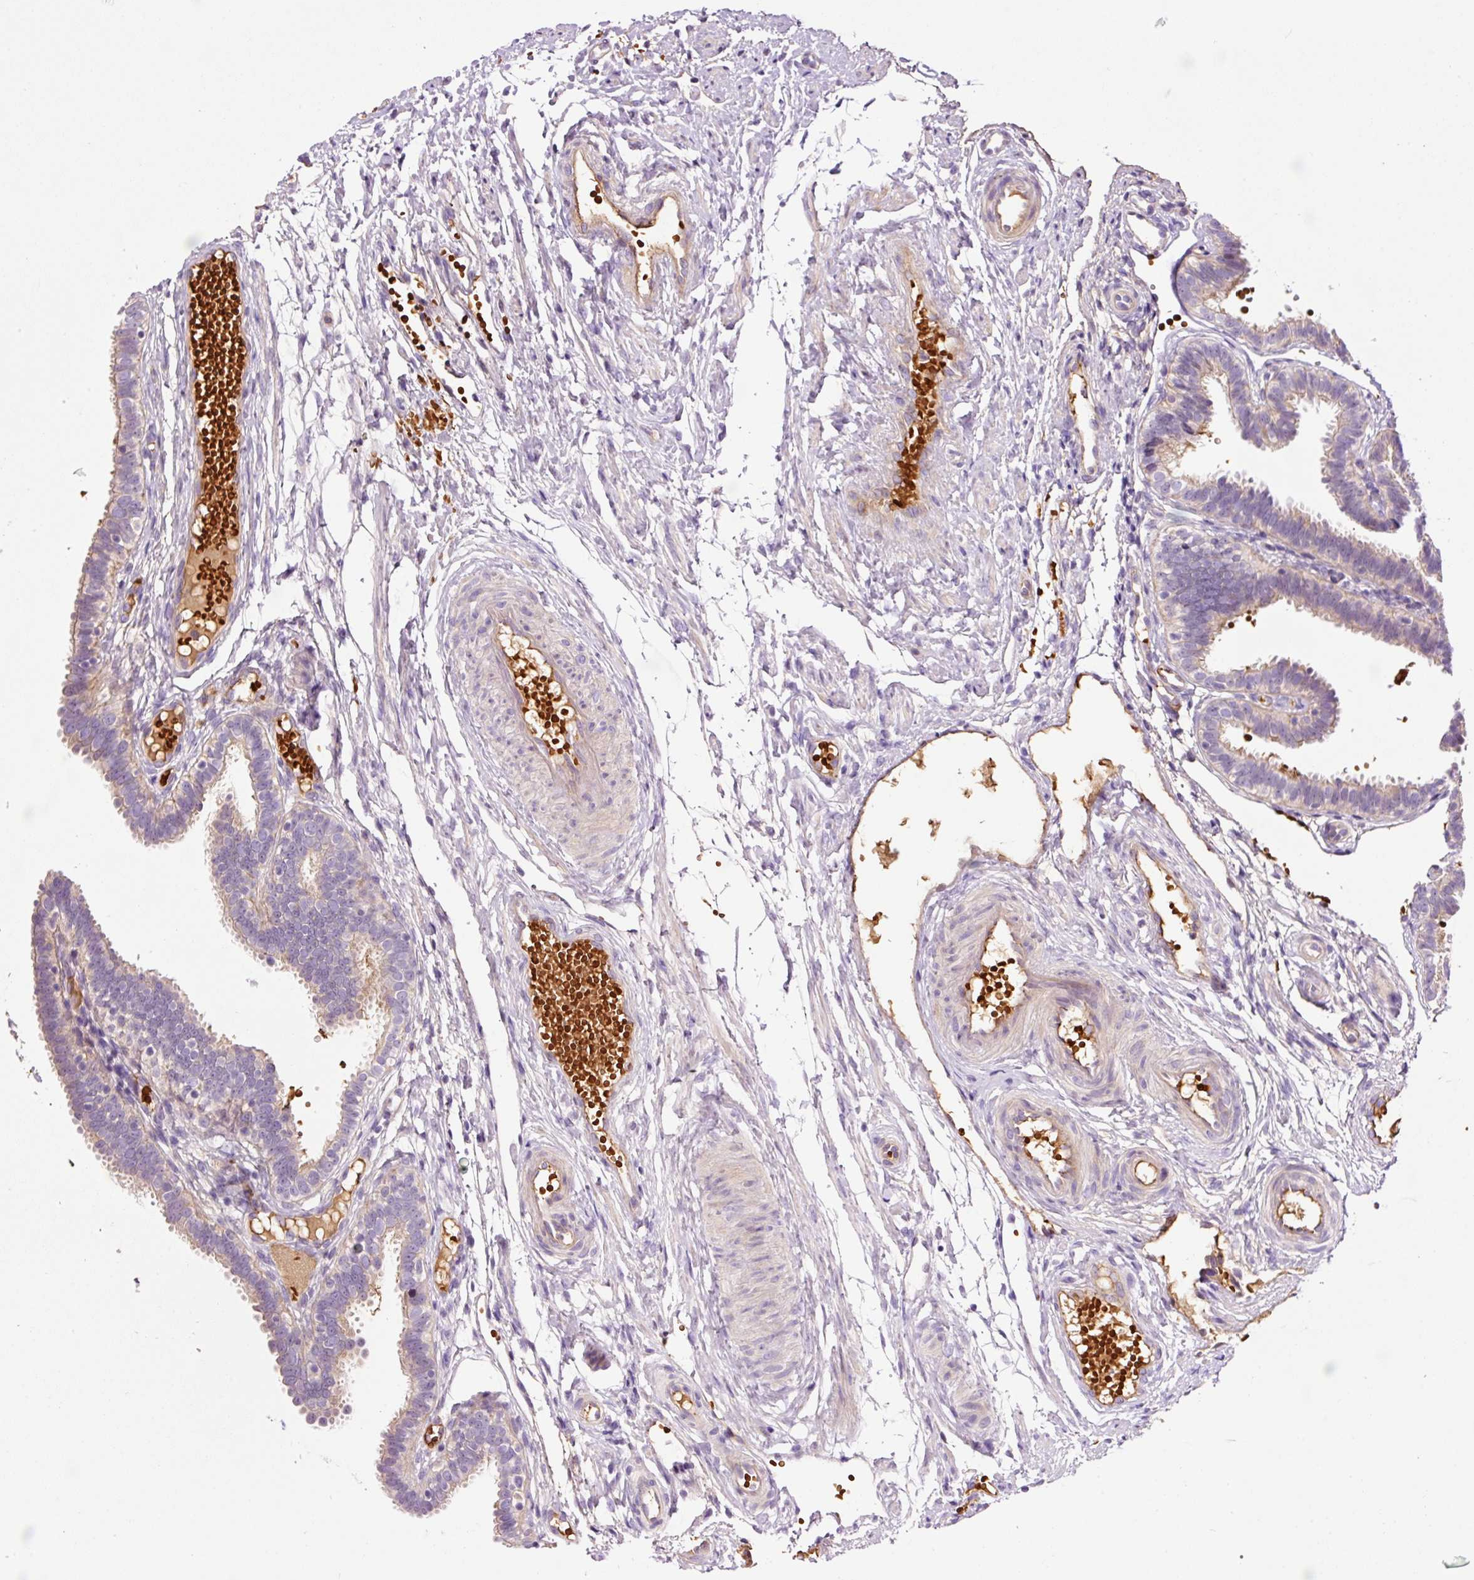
{"staining": {"intensity": "weak", "quantity": "<25%", "location": "cytoplasmic/membranous"}, "tissue": "fallopian tube", "cell_type": "Glandular cells", "image_type": "normal", "snomed": [{"axis": "morphology", "description": "Normal tissue, NOS"}, {"axis": "topography", "description": "Fallopian tube"}], "caption": "Immunohistochemistry (IHC) of normal fallopian tube exhibits no expression in glandular cells. The staining was performed using DAB to visualize the protein expression in brown, while the nuclei were stained in blue with hematoxylin (Magnification: 20x).", "gene": "TMEM235", "patient": {"sex": "female", "age": 37}}